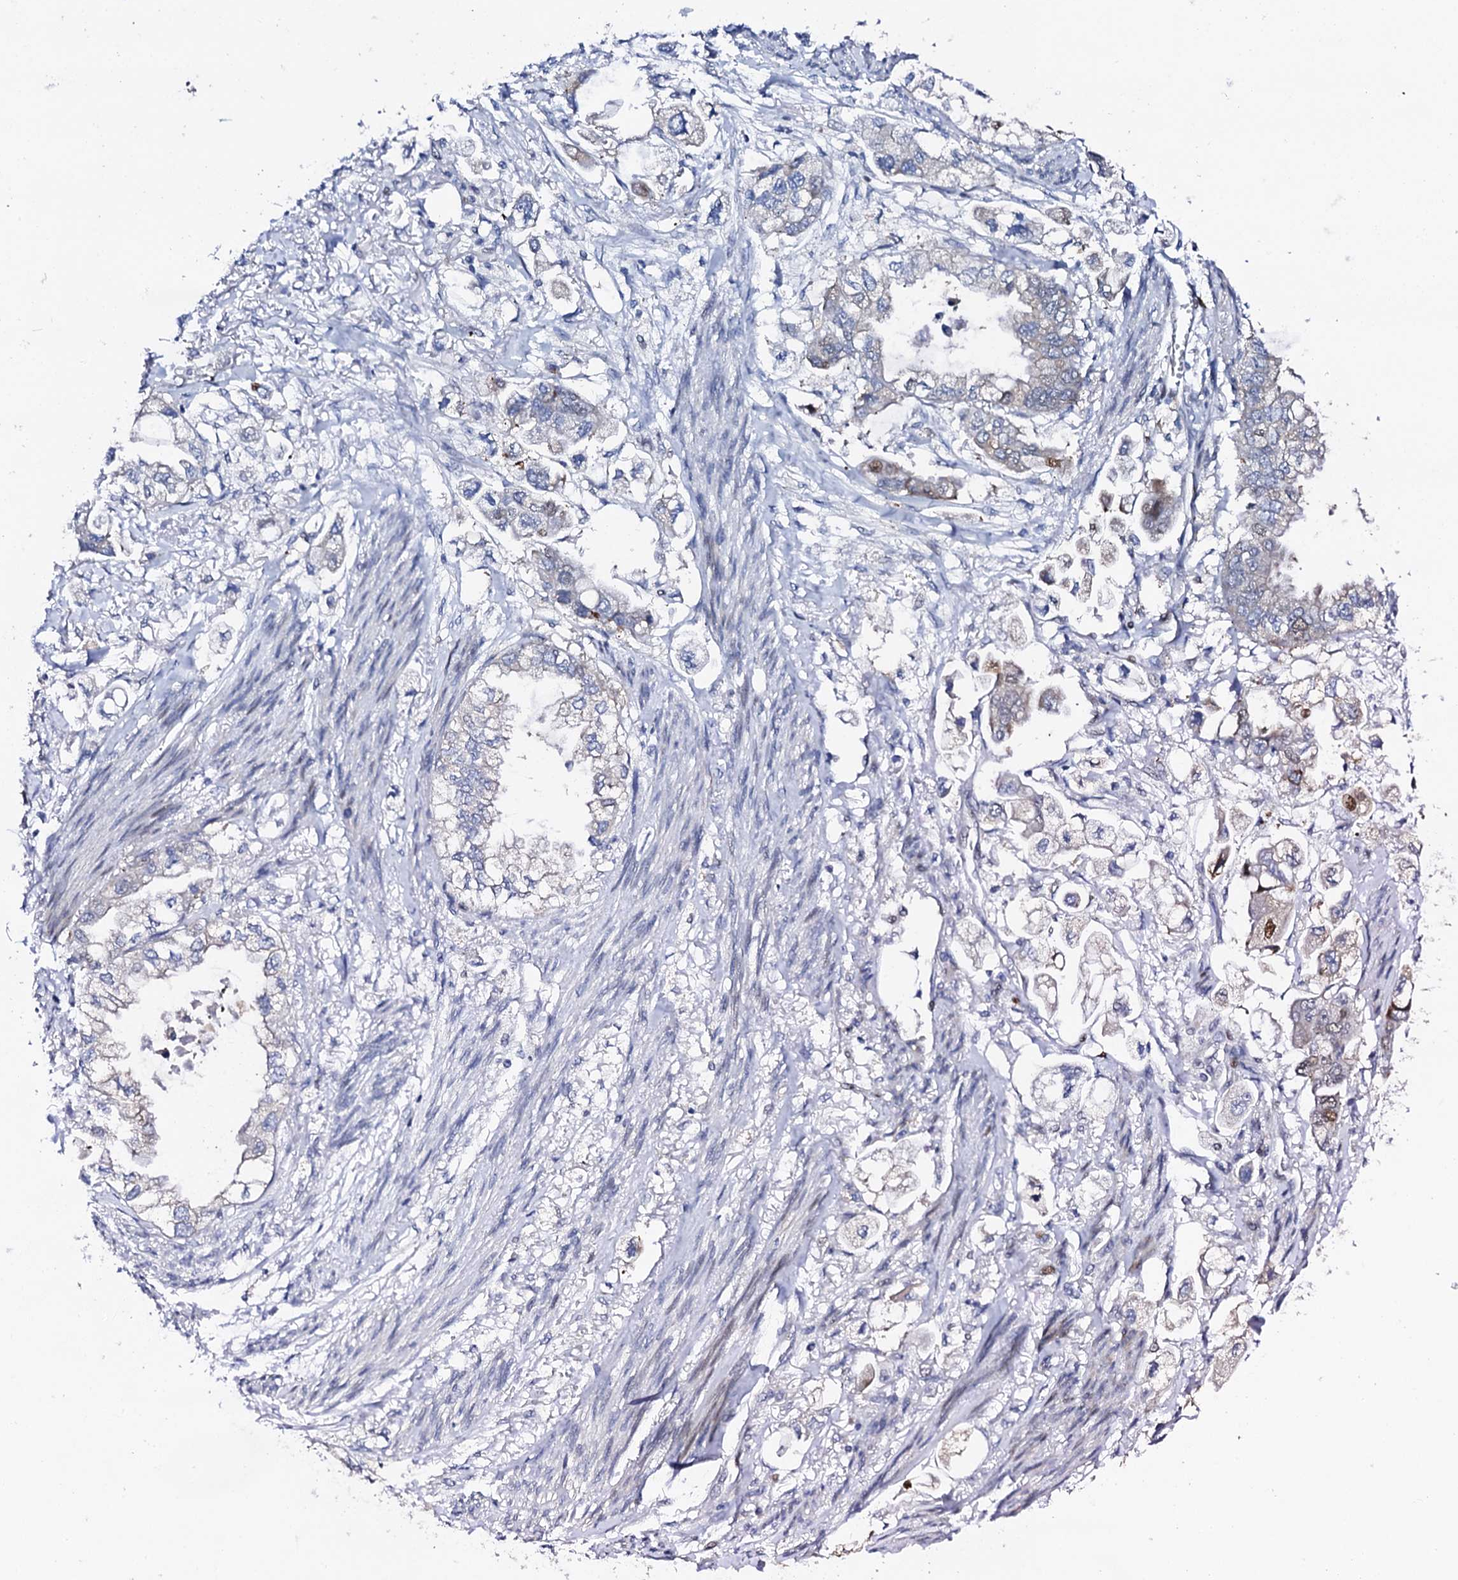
{"staining": {"intensity": "moderate", "quantity": "<25%", "location": "nuclear"}, "tissue": "stomach cancer", "cell_type": "Tumor cells", "image_type": "cancer", "snomed": [{"axis": "morphology", "description": "Adenocarcinoma, NOS"}, {"axis": "topography", "description": "Stomach"}], "caption": "Human stomach cancer stained with a protein marker shows moderate staining in tumor cells.", "gene": "NUDT13", "patient": {"sex": "male", "age": 62}}